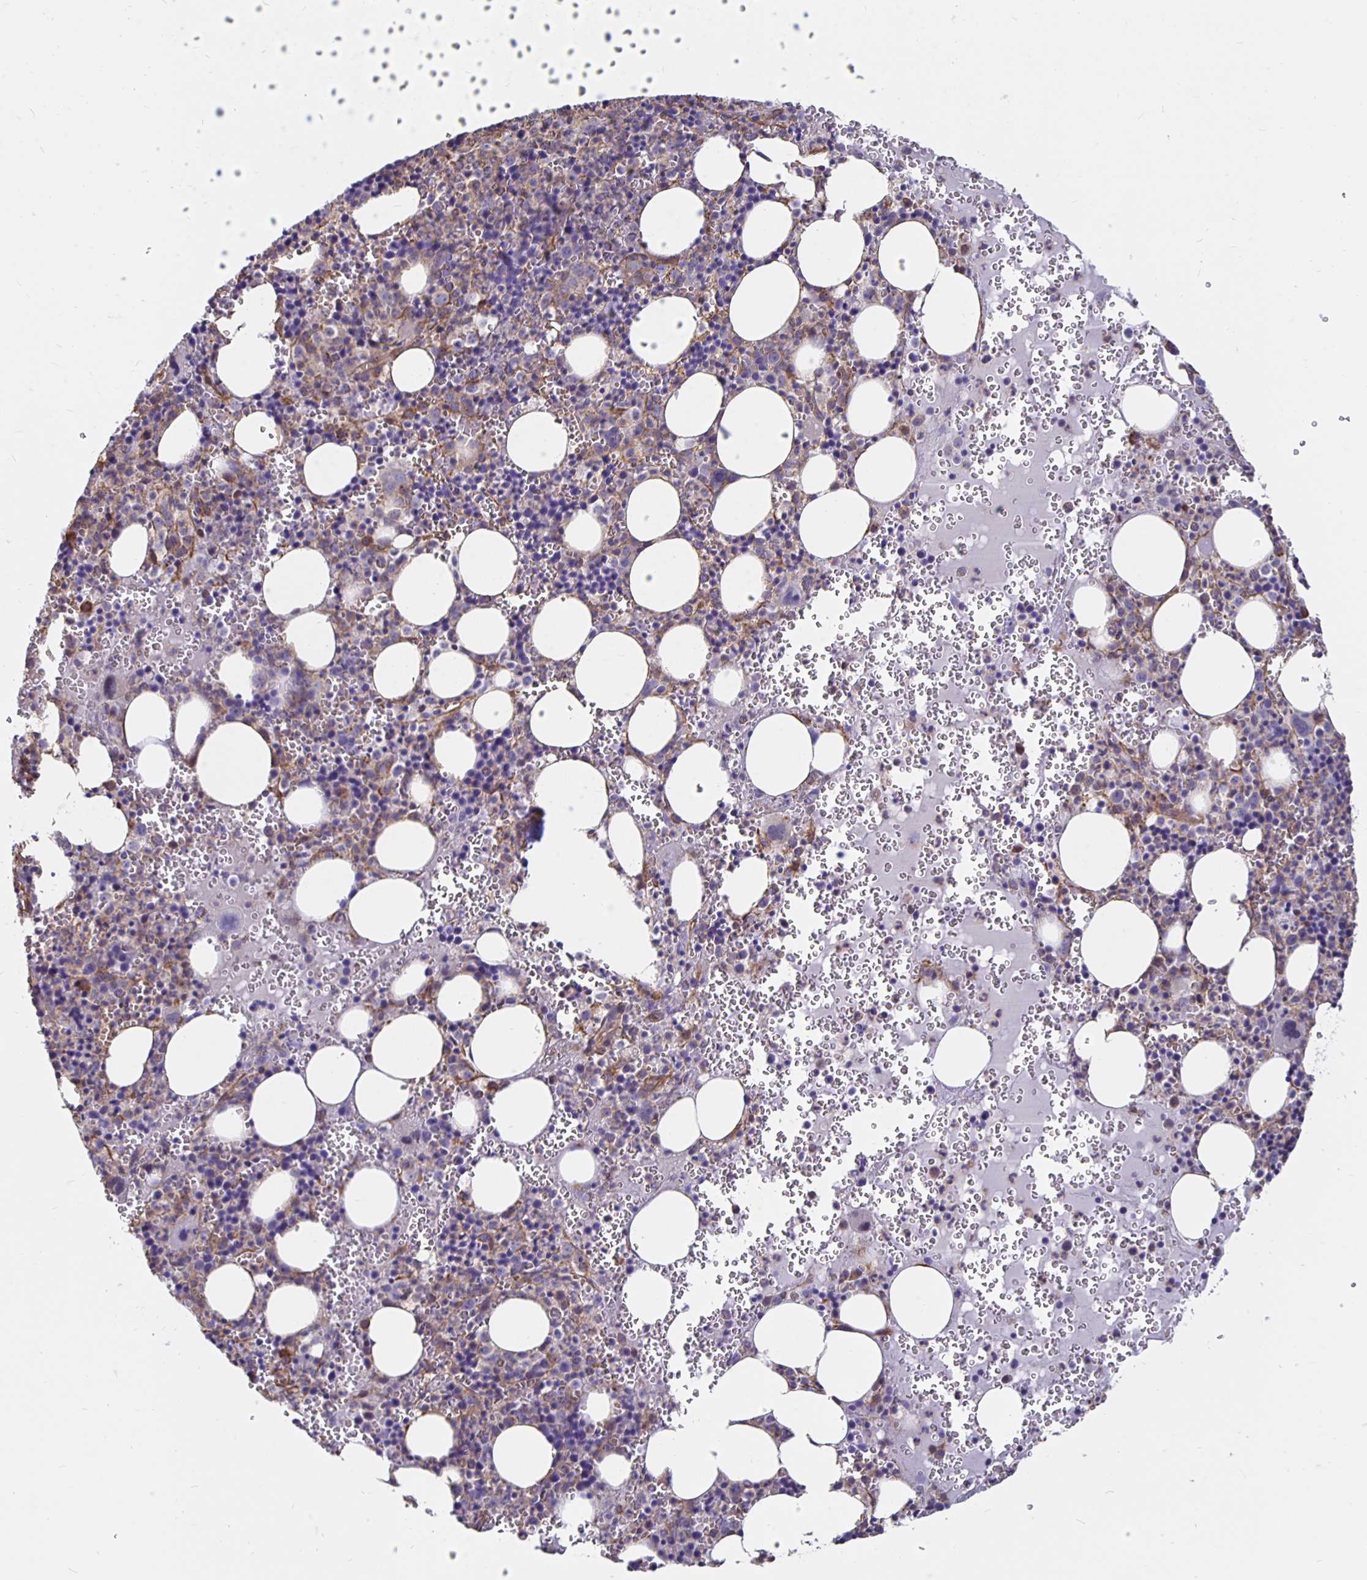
{"staining": {"intensity": "weak", "quantity": "<25%", "location": "cytoplasmic/membranous"}, "tissue": "bone marrow", "cell_type": "Hematopoietic cells", "image_type": "normal", "snomed": [{"axis": "morphology", "description": "Normal tissue, NOS"}, {"axis": "topography", "description": "Bone marrow"}], "caption": "Immunohistochemistry (IHC) histopathology image of benign human bone marrow stained for a protein (brown), which shows no staining in hematopoietic cells.", "gene": "ARHGEF39", "patient": {"sex": "male", "age": 63}}